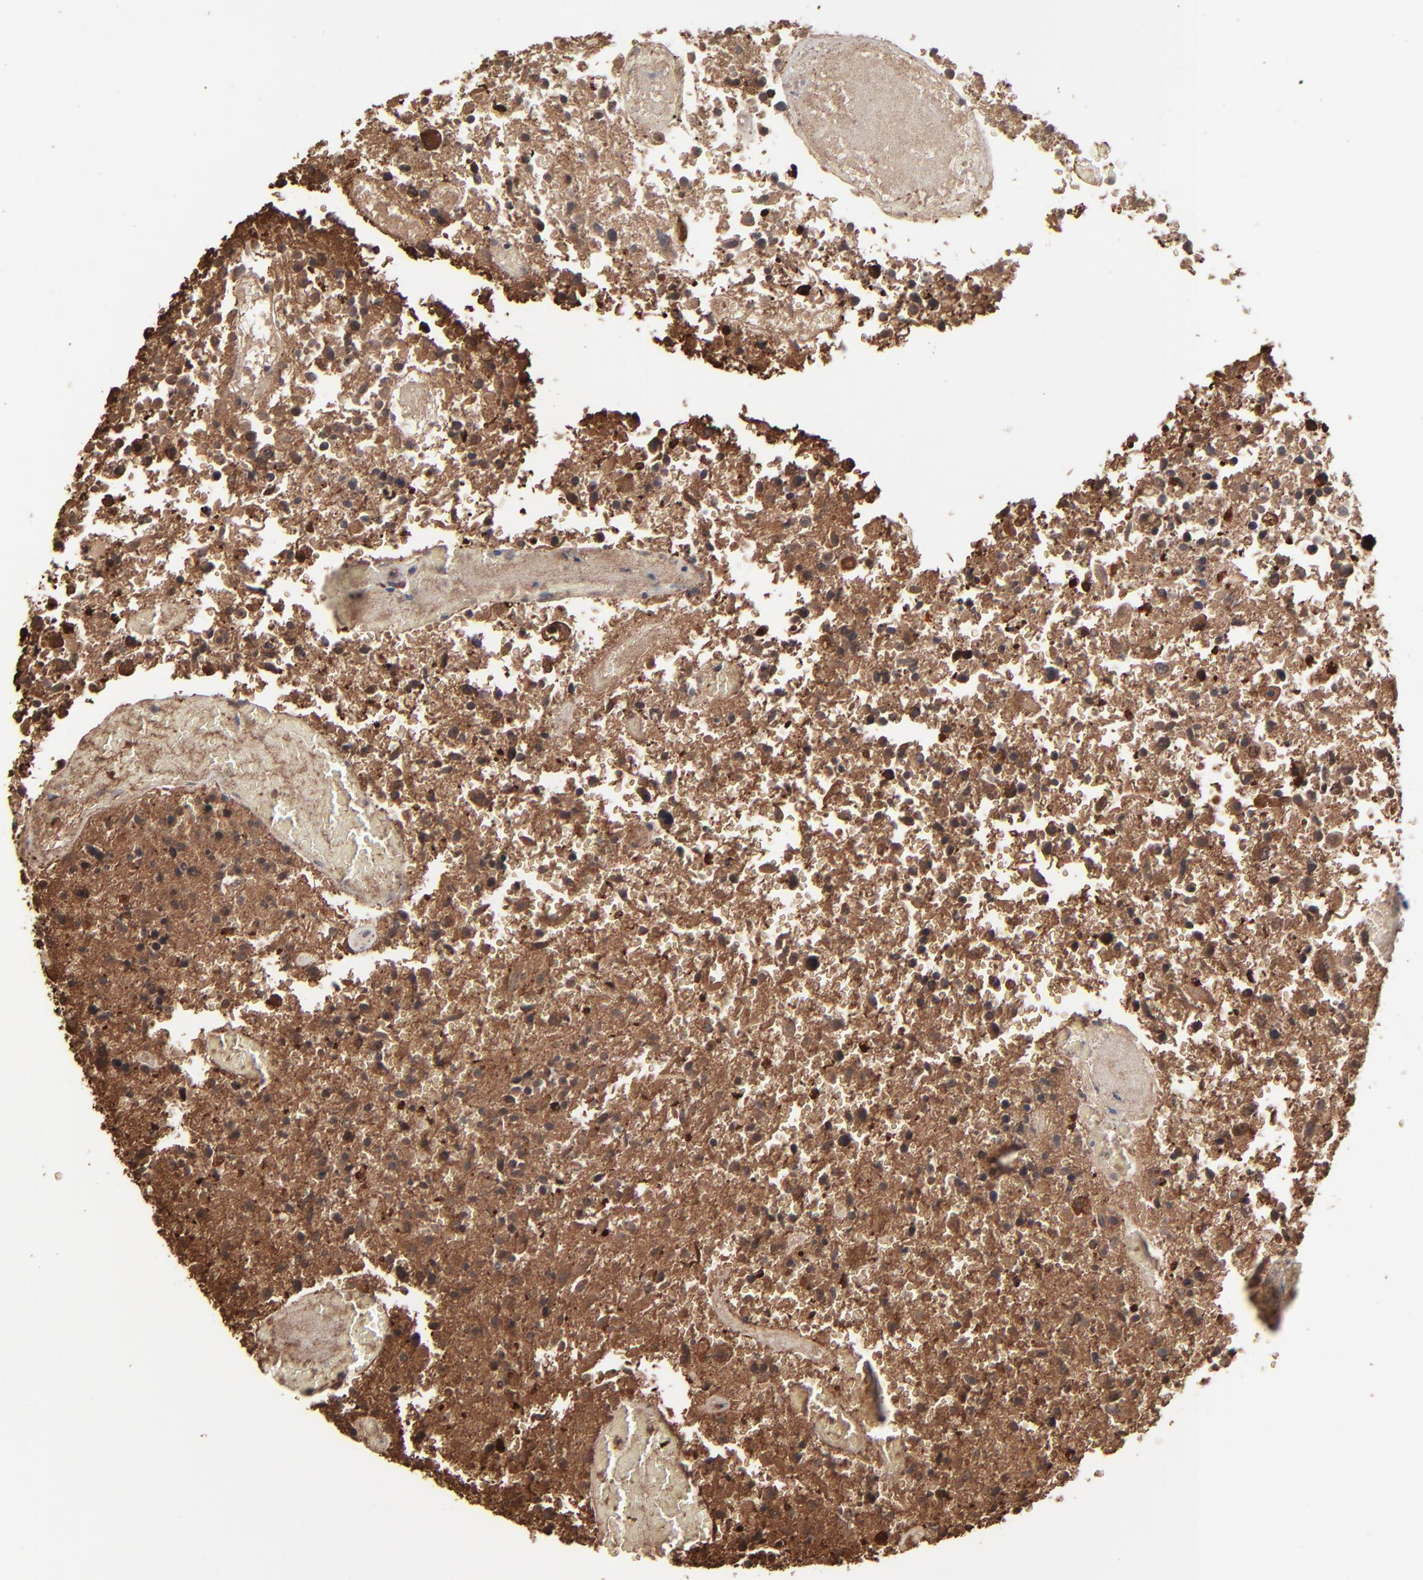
{"staining": {"intensity": "strong", "quantity": ">75%", "location": "cytoplasmic/membranous"}, "tissue": "glioma", "cell_type": "Tumor cells", "image_type": "cancer", "snomed": [{"axis": "morphology", "description": "Glioma, malignant, High grade"}, {"axis": "topography", "description": "Brain"}], "caption": "Immunohistochemistry (IHC) histopathology image of neoplastic tissue: malignant high-grade glioma stained using immunohistochemistry (IHC) exhibits high levels of strong protein expression localized specifically in the cytoplasmic/membranous of tumor cells, appearing as a cytoplasmic/membranous brown color.", "gene": "NME1-NME2", "patient": {"sex": "male", "age": 72}}